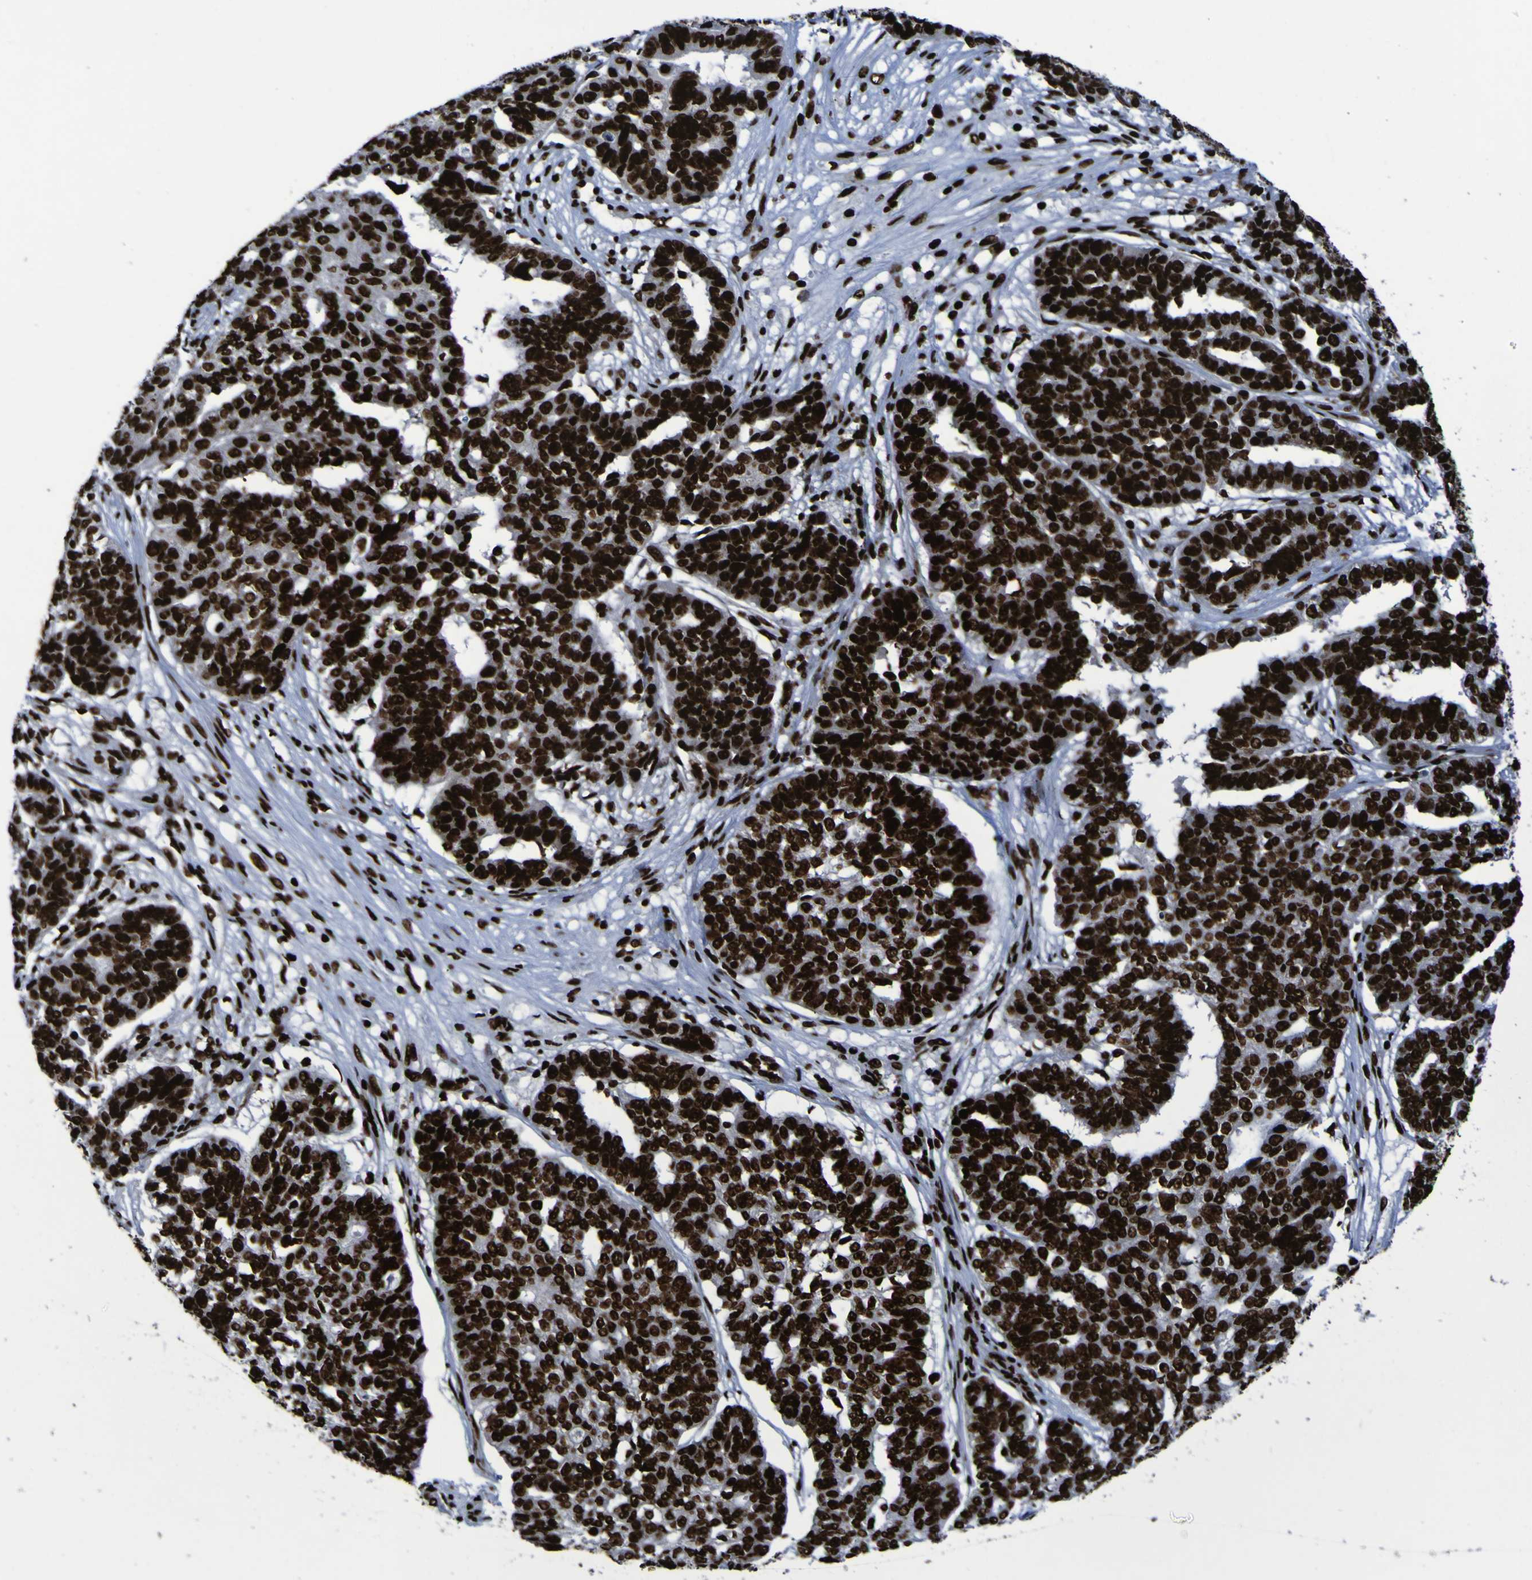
{"staining": {"intensity": "strong", "quantity": ">75%", "location": "nuclear"}, "tissue": "ovarian cancer", "cell_type": "Tumor cells", "image_type": "cancer", "snomed": [{"axis": "morphology", "description": "Cystadenocarcinoma, serous, NOS"}, {"axis": "topography", "description": "Ovary"}], "caption": "Ovarian cancer (serous cystadenocarcinoma) stained with DAB (3,3'-diaminobenzidine) IHC displays high levels of strong nuclear staining in about >75% of tumor cells.", "gene": "NPM1", "patient": {"sex": "female", "age": 59}}